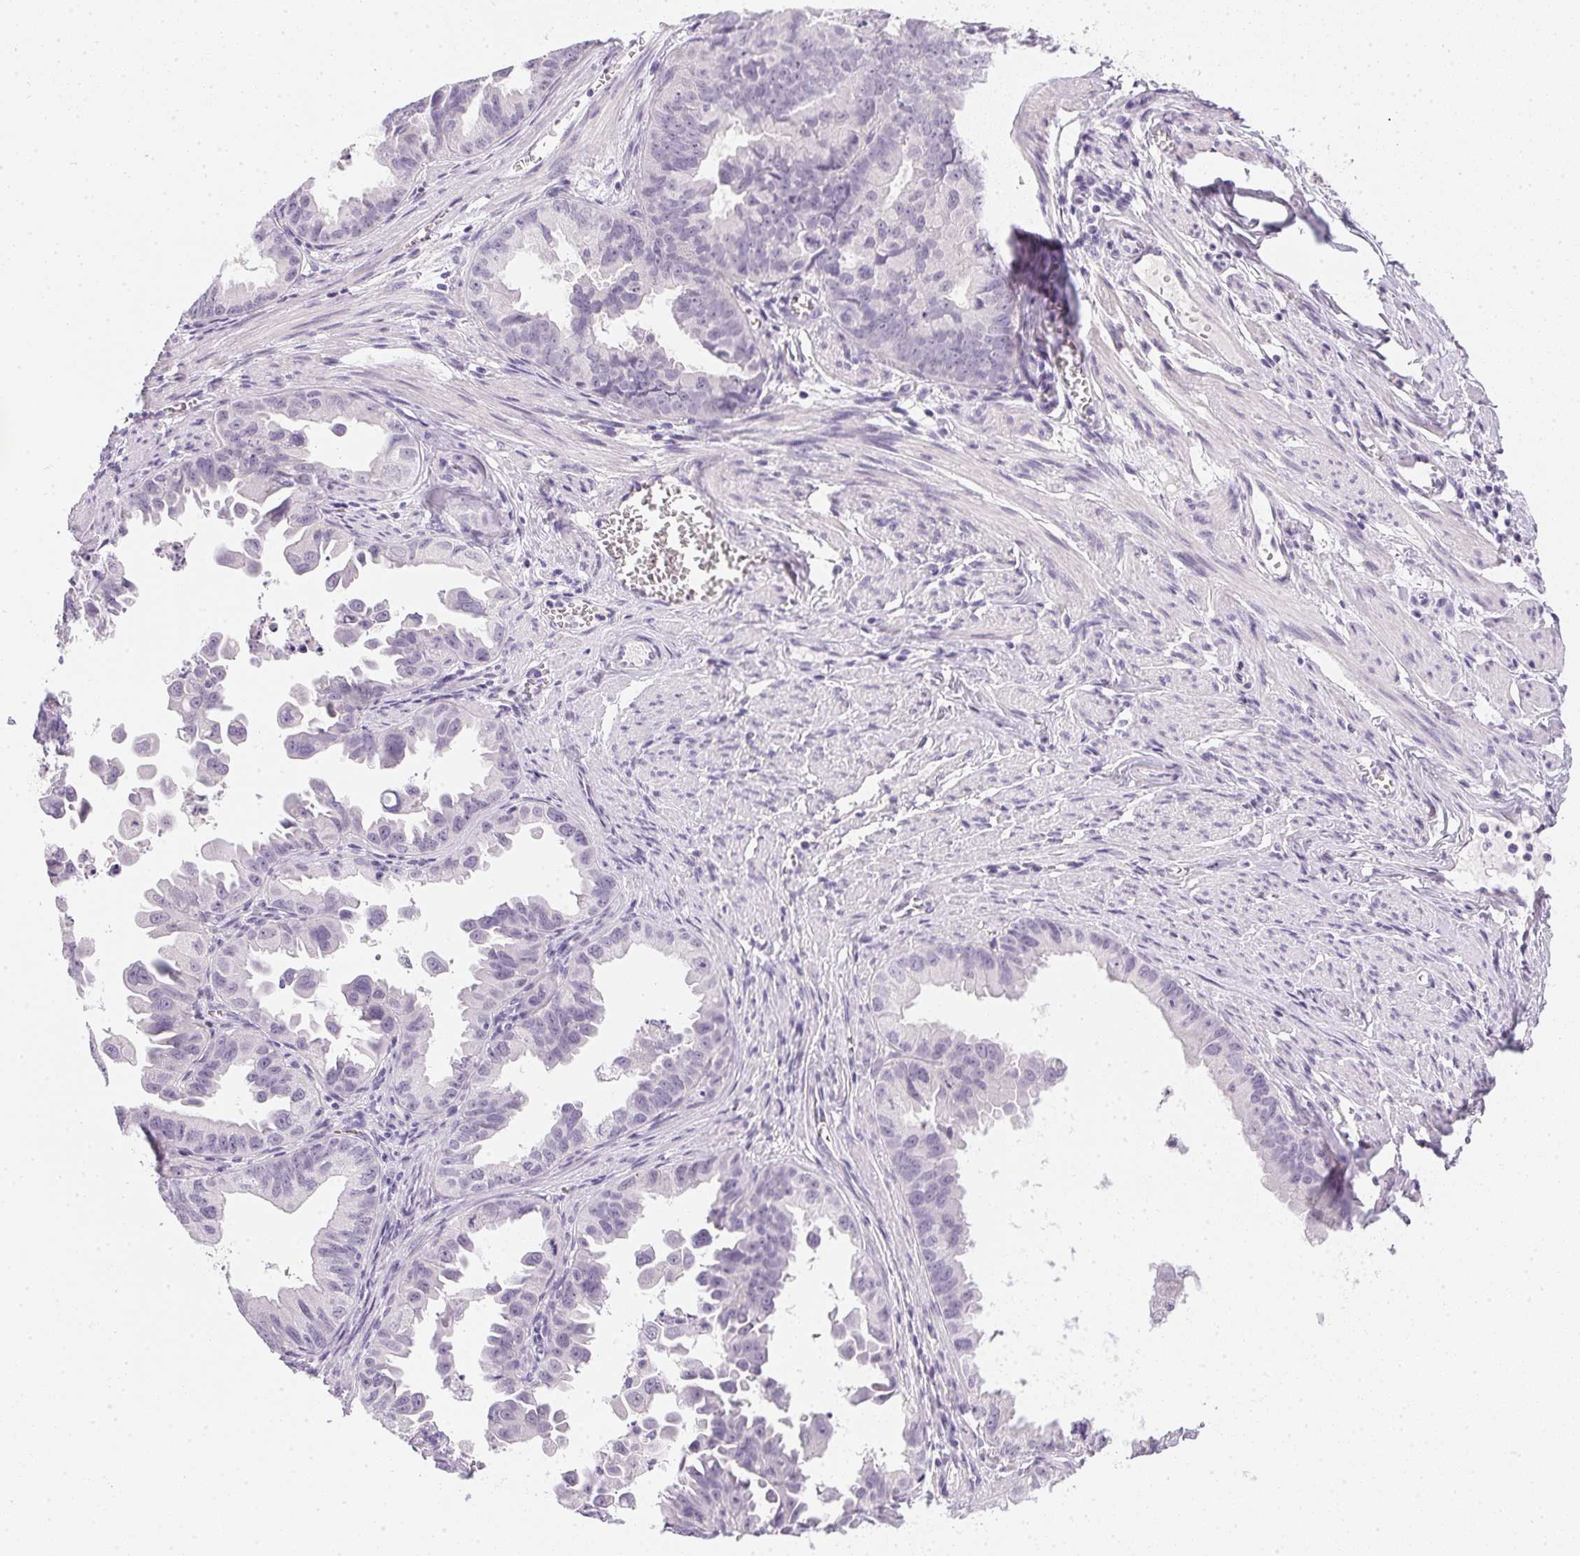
{"staining": {"intensity": "negative", "quantity": "none", "location": "none"}, "tissue": "ovarian cancer", "cell_type": "Tumor cells", "image_type": "cancer", "snomed": [{"axis": "morphology", "description": "Carcinoma, endometroid"}, {"axis": "topography", "description": "Ovary"}], "caption": "This is an immunohistochemistry (IHC) histopathology image of endometroid carcinoma (ovarian). There is no staining in tumor cells.", "gene": "PPY", "patient": {"sex": "female", "age": 85}}